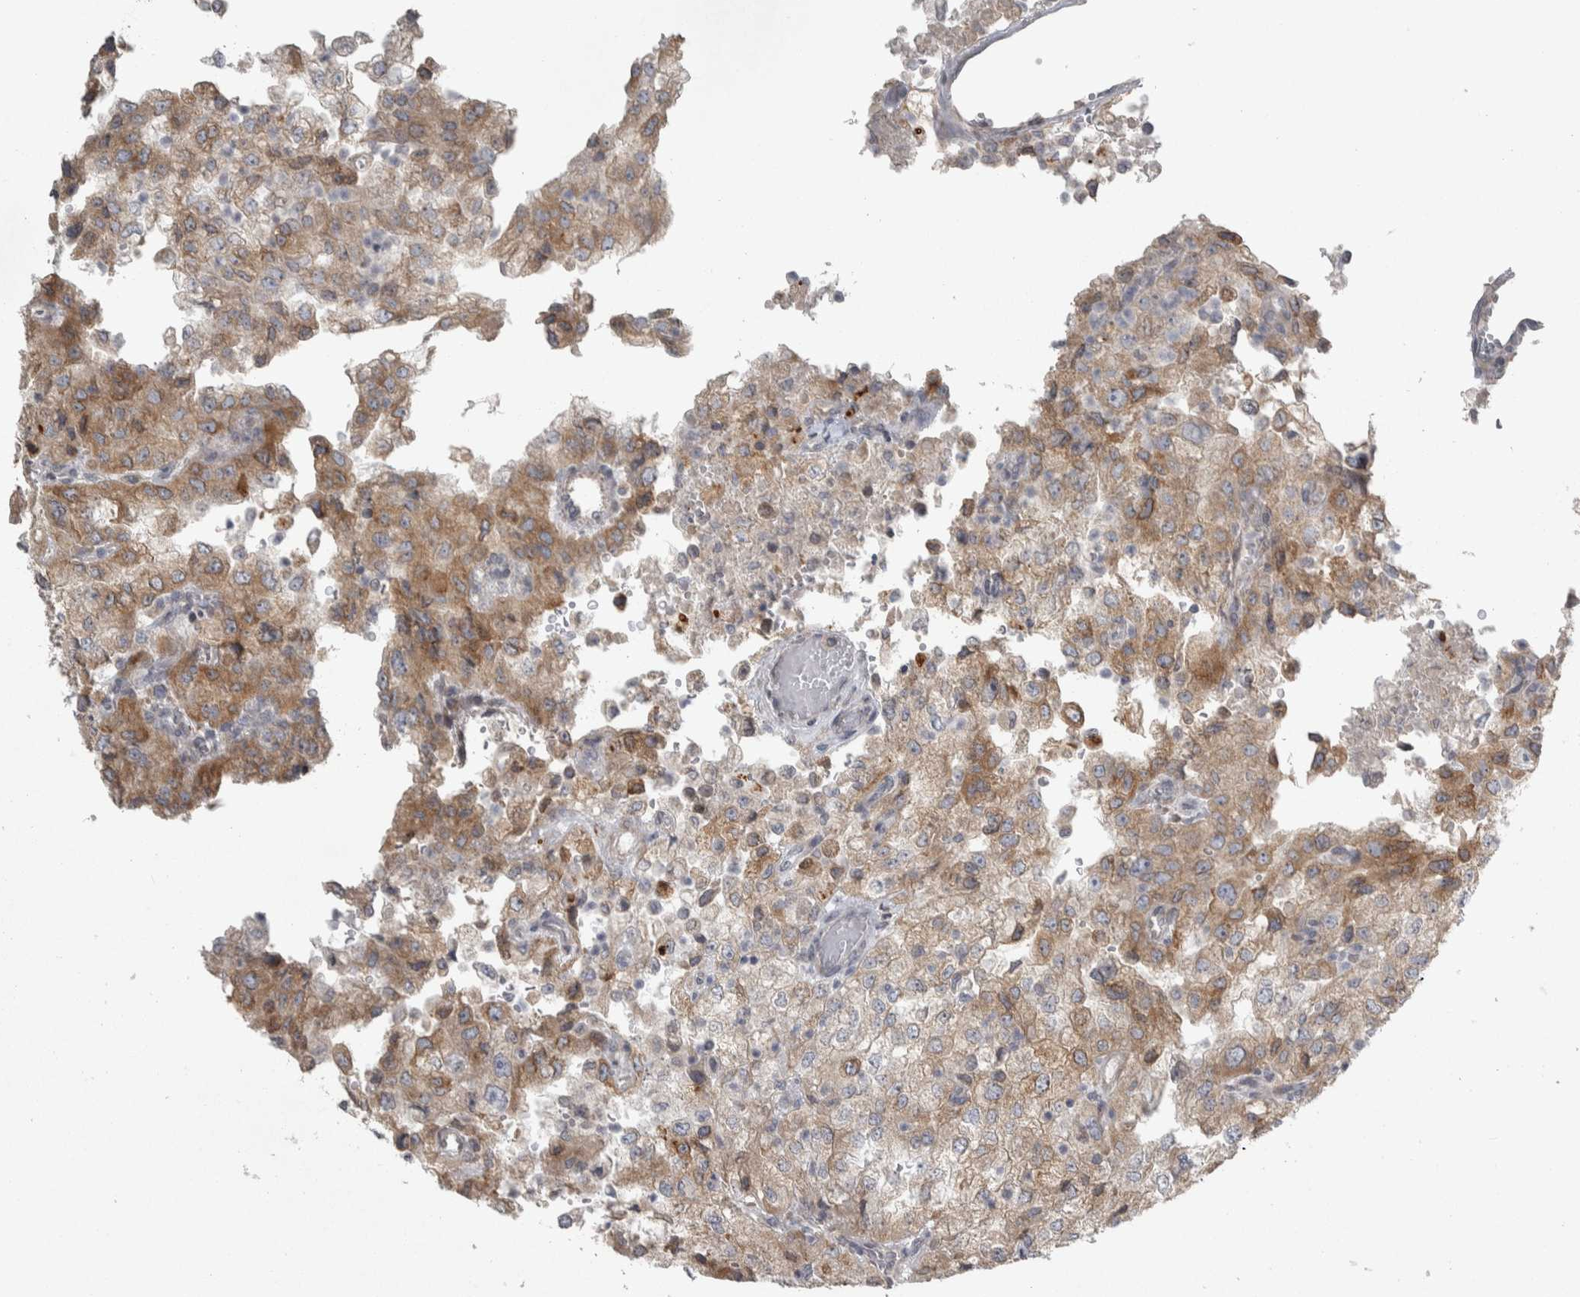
{"staining": {"intensity": "moderate", "quantity": ">75%", "location": "cytoplasmic/membranous"}, "tissue": "renal cancer", "cell_type": "Tumor cells", "image_type": "cancer", "snomed": [{"axis": "morphology", "description": "Adenocarcinoma, NOS"}, {"axis": "topography", "description": "Kidney"}], "caption": "Adenocarcinoma (renal) stained with a brown dye demonstrates moderate cytoplasmic/membranous positive staining in approximately >75% of tumor cells.", "gene": "SIGMAR1", "patient": {"sex": "female", "age": 54}}